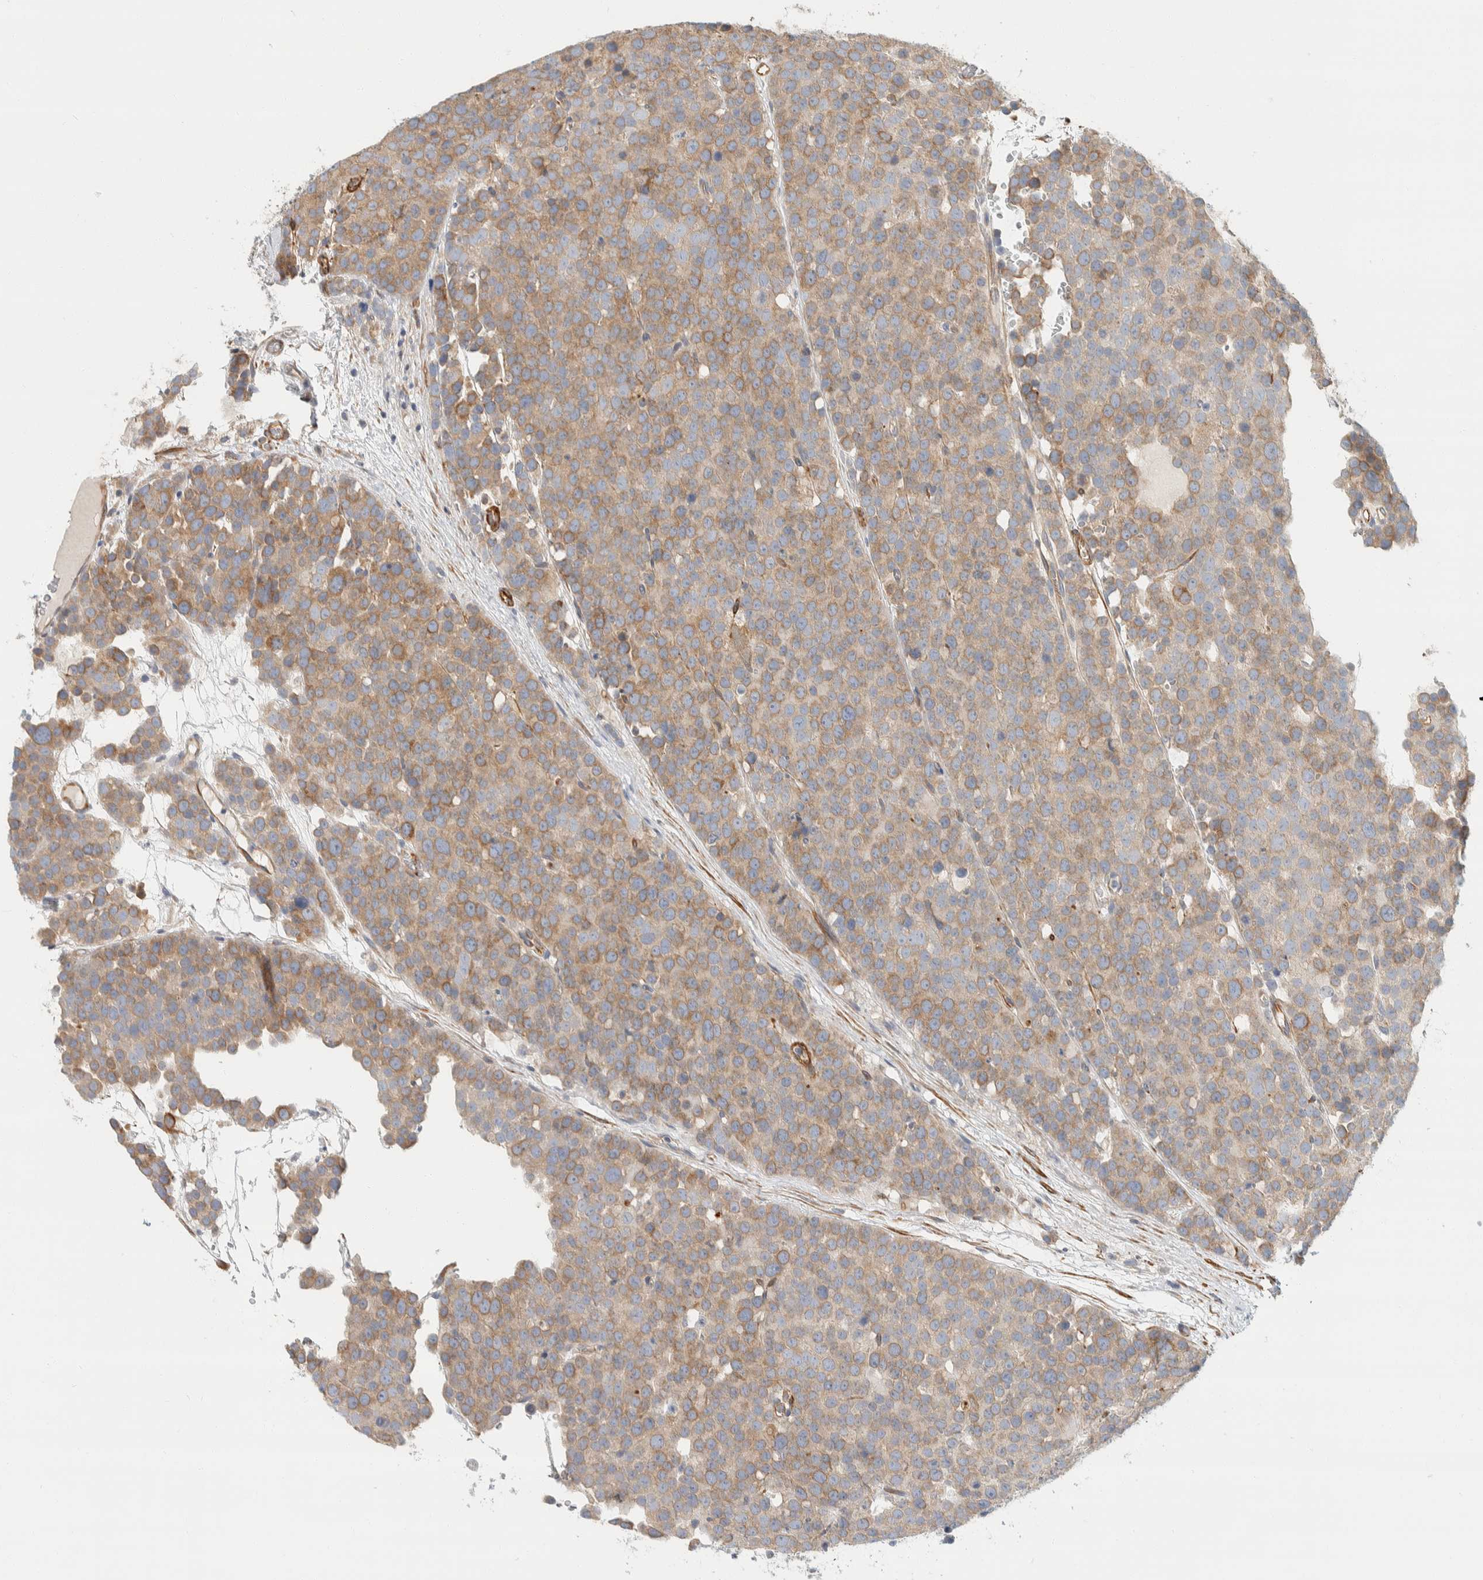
{"staining": {"intensity": "moderate", "quantity": "25%-75%", "location": "cytoplasmic/membranous"}, "tissue": "testis cancer", "cell_type": "Tumor cells", "image_type": "cancer", "snomed": [{"axis": "morphology", "description": "Seminoma, NOS"}, {"axis": "topography", "description": "Testis"}], "caption": "This micrograph displays testis cancer stained with immunohistochemistry to label a protein in brown. The cytoplasmic/membranous of tumor cells show moderate positivity for the protein. Nuclei are counter-stained blue.", "gene": "CDR2", "patient": {"sex": "male", "age": 71}}